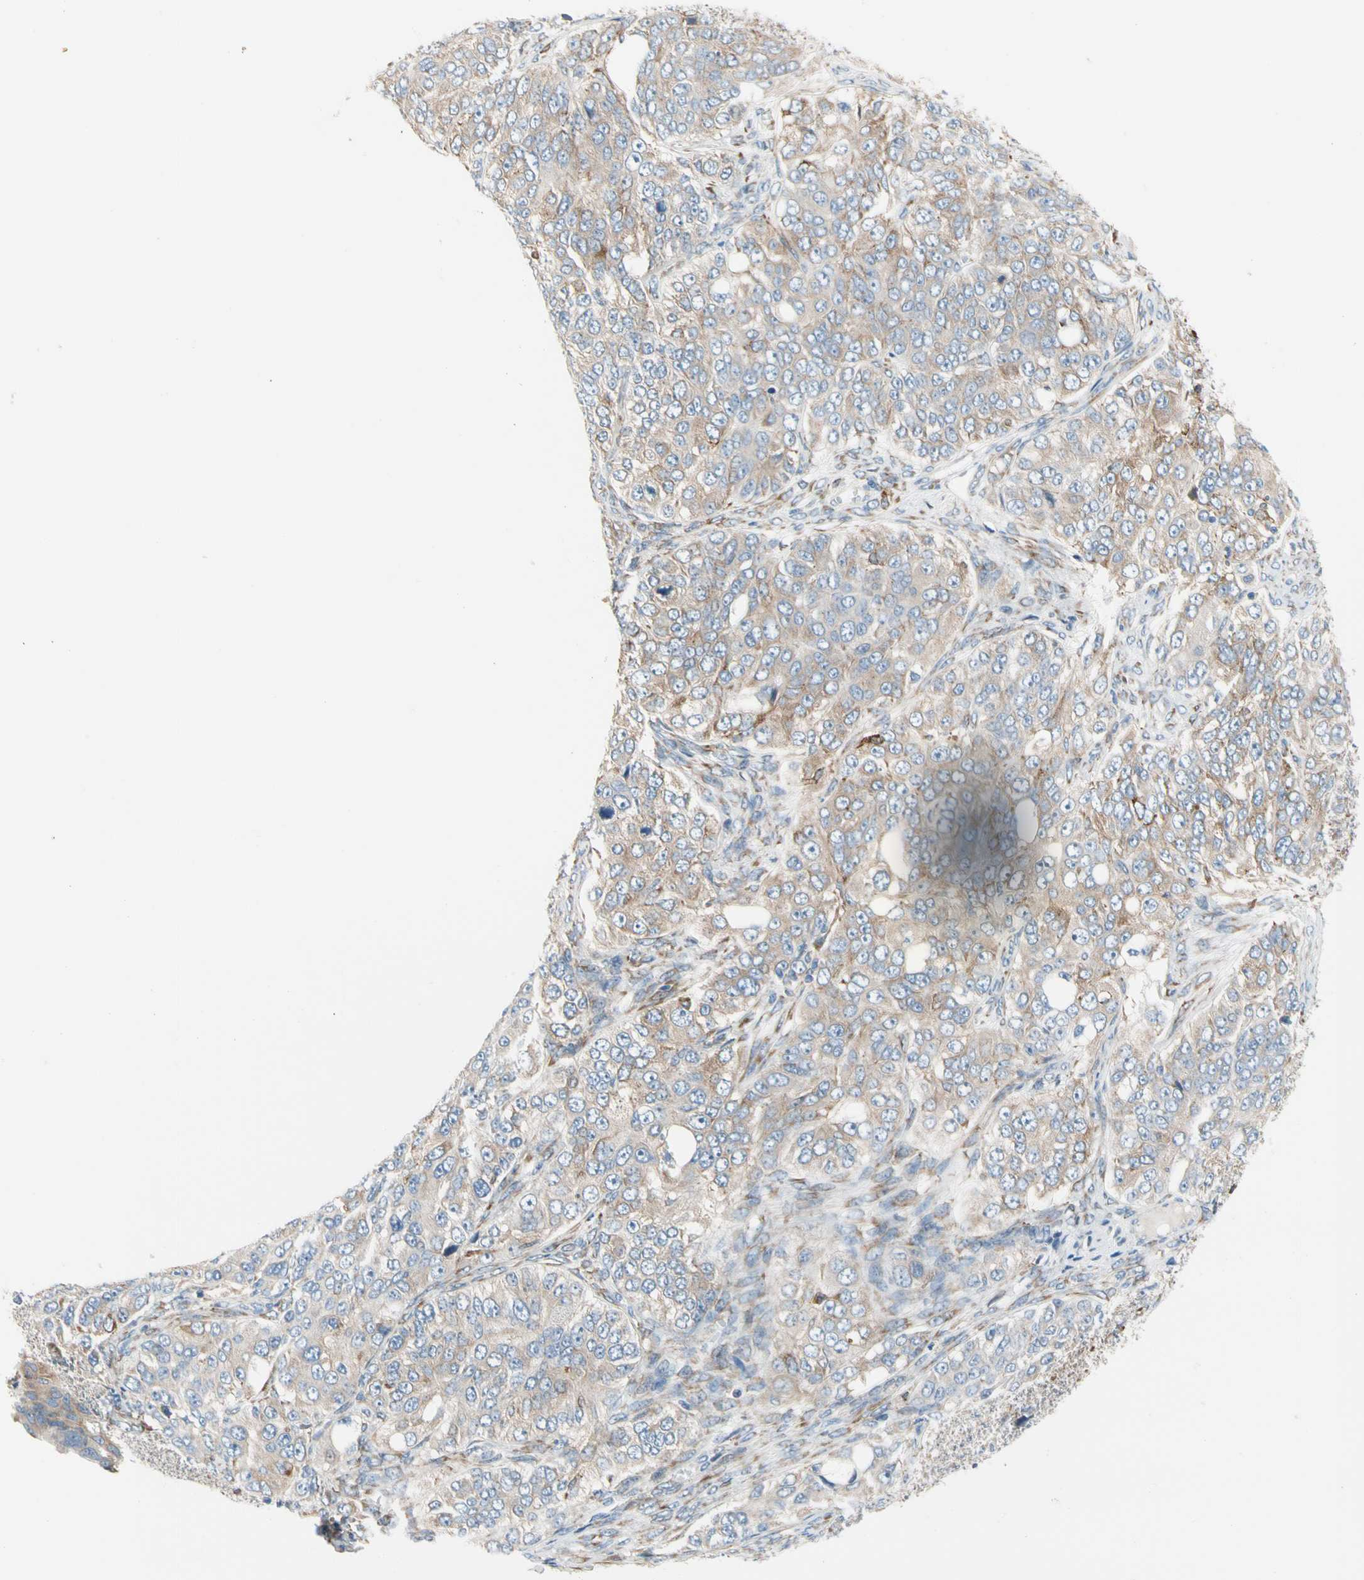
{"staining": {"intensity": "moderate", "quantity": ">75%", "location": "cytoplasmic/membranous"}, "tissue": "ovarian cancer", "cell_type": "Tumor cells", "image_type": "cancer", "snomed": [{"axis": "morphology", "description": "Carcinoma, endometroid"}, {"axis": "topography", "description": "Ovary"}], "caption": "Immunohistochemistry (DAB) staining of endometroid carcinoma (ovarian) reveals moderate cytoplasmic/membranous protein positivity in about >75% of tumor cells. (Brightfield microscopy of DAB IHC at high magnification).", "gene": "LRPAP1", "patient": {"sex": "female", "age": 51}}